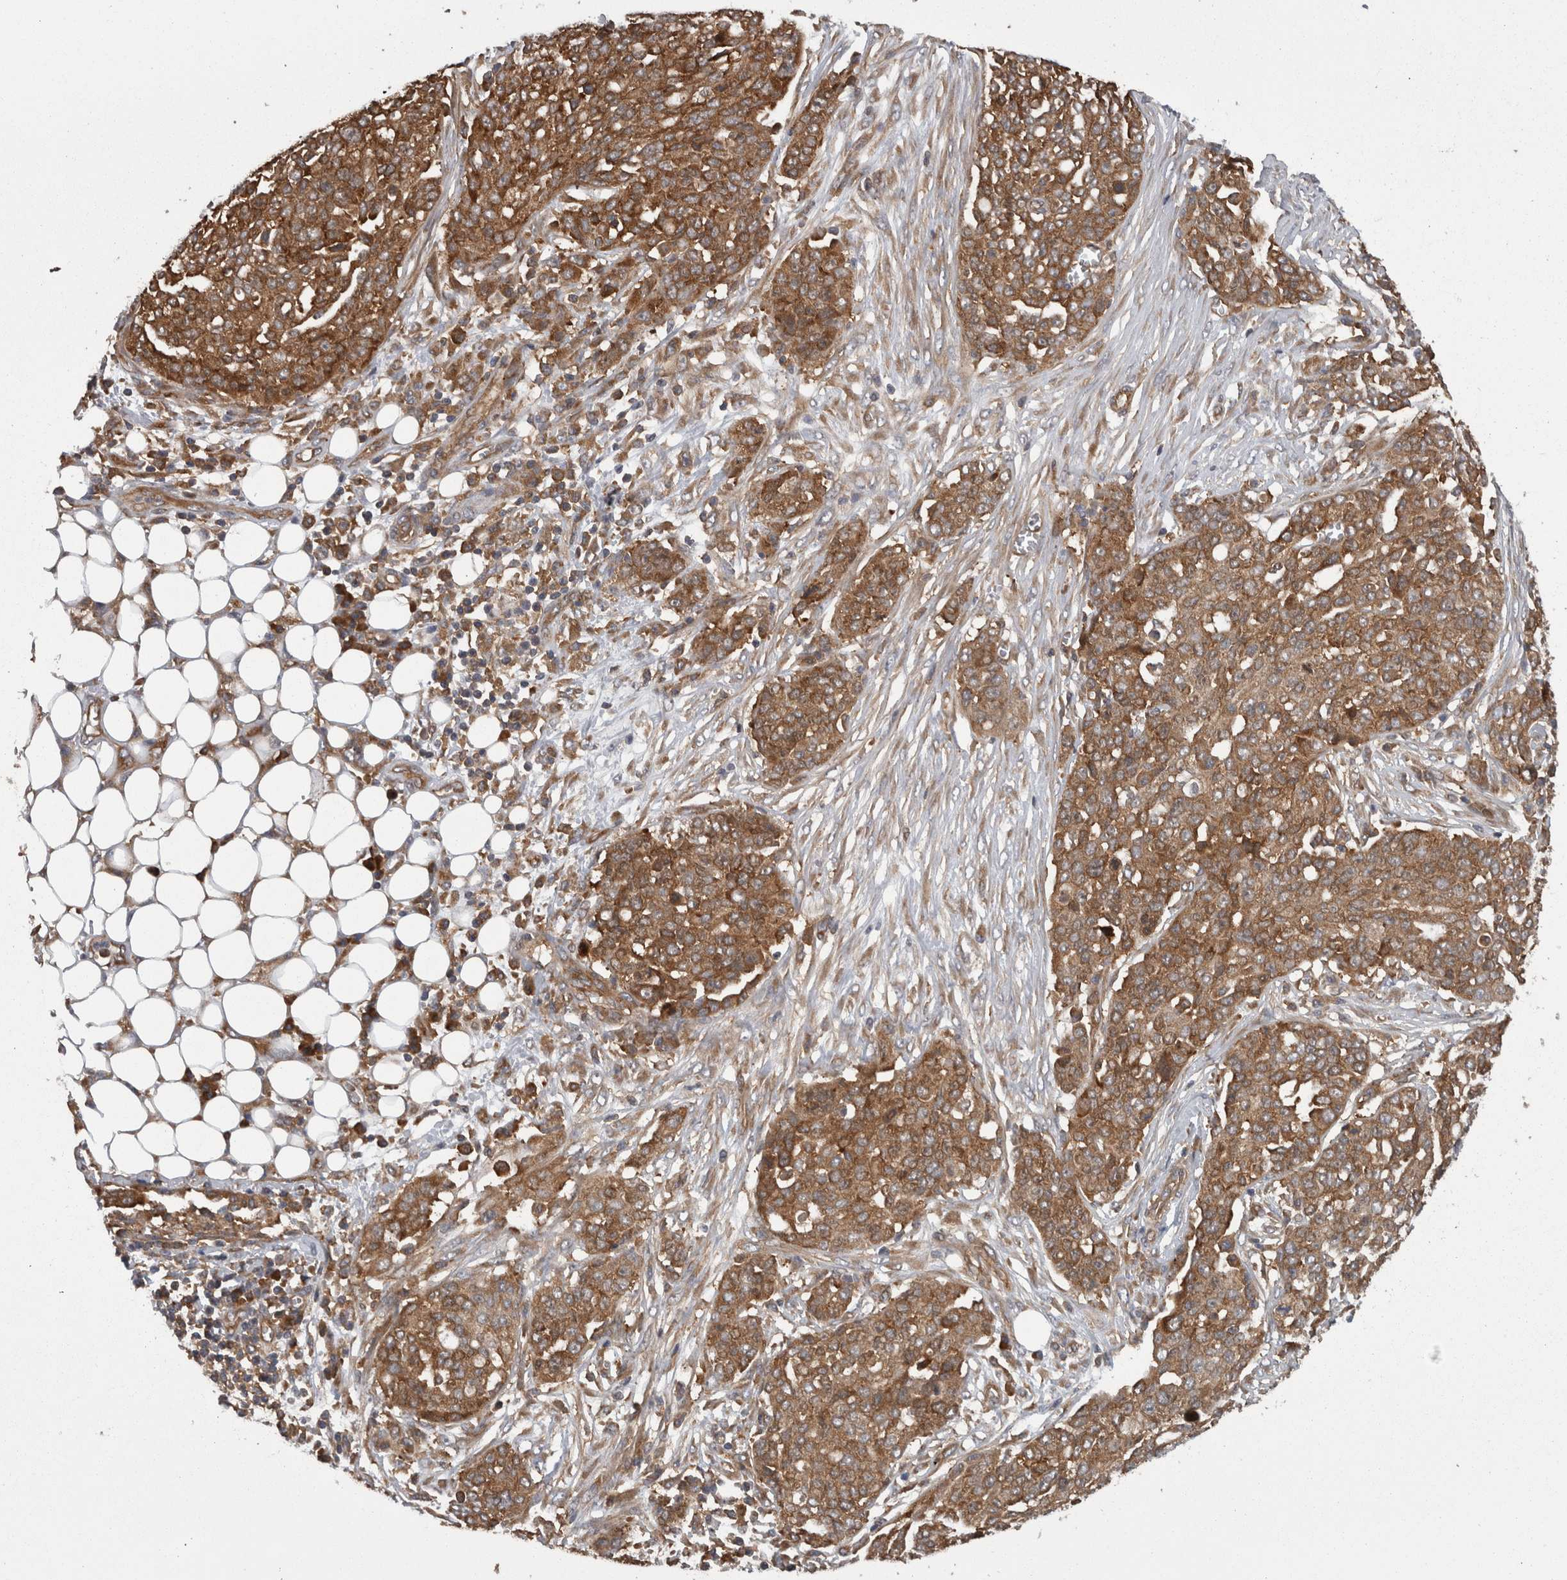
{"staining": {"intensity": "moderate", "quantity": ">75%", "location": "cytoplasmic/membranous"}, "tissue": "ovarian cancer", "cell_type": "Tumor cells", "image_type": "cancer", "snomed": [{"axis": "morphology", "description": "Cystadenocarcinoma, serous, NOS"}, {"axis": "topography", "description": "Soft tissue"}, {"axis": "topography", "description": "Ovary"}], "caption": "Ovarian cancer stained with a protein marker demonstrates moderate staining in tumor cells.", "gene": "SMCR8", "patient": {"sex": "female", "age": 57}}